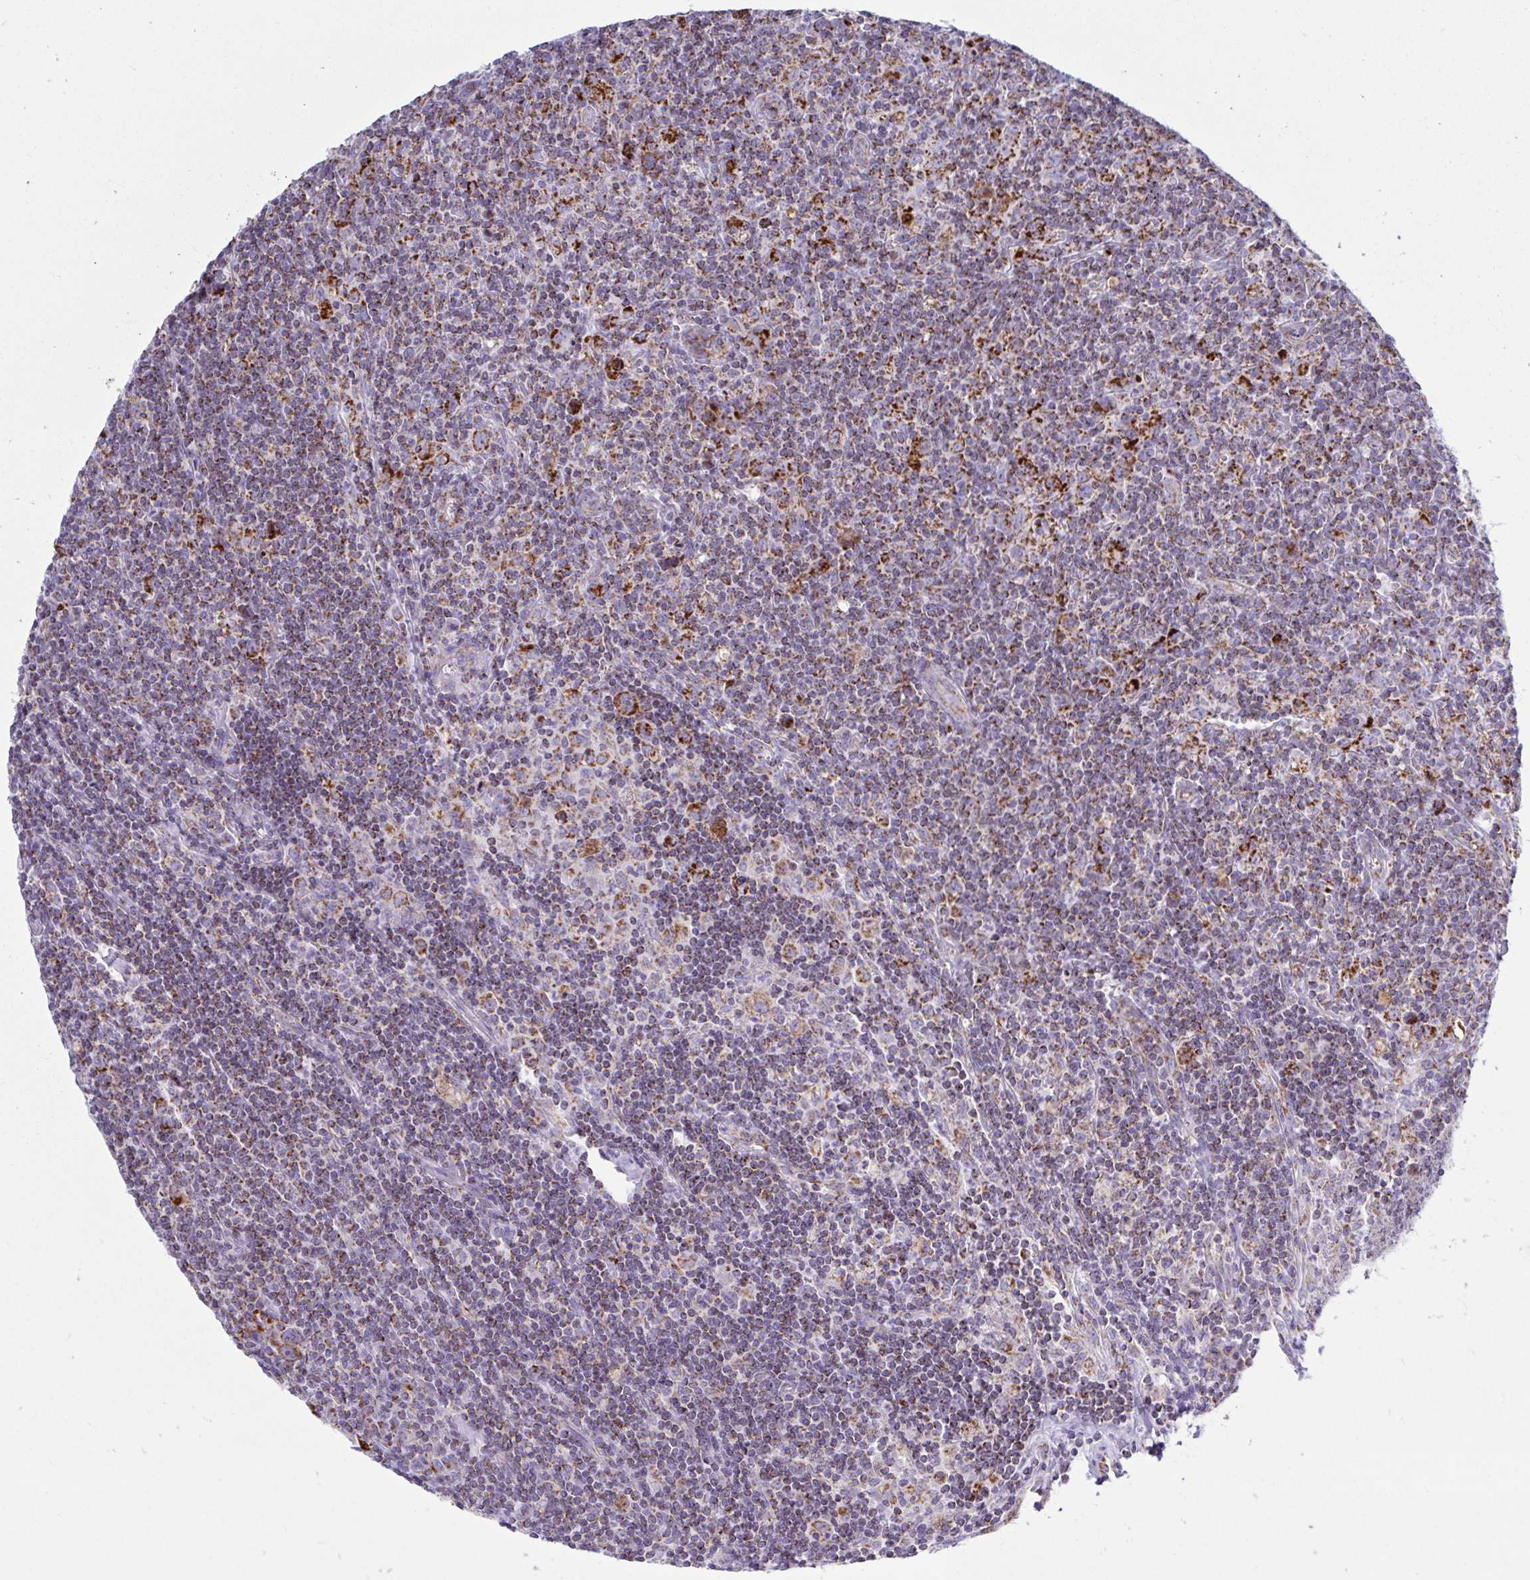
{"staining": {"intensity": "moderate", "quantity": ">75%", "location": "cytoplasmic/membranous"}, "tissue": "lymphoma", "cell_type": "Tumor cells", "image_type": "cancer", "snomed": [{"axis": "morphology", "description": "Hodgkin's disease, NOS"}, {"axis": "topography", "description": "Lymph node"}], "caption": "Human lymphoma stained with a protein marker shows moderate staining in tumor cells.", "gene": "HSPE1", "patient": {"sex": "female", "age": 18}}